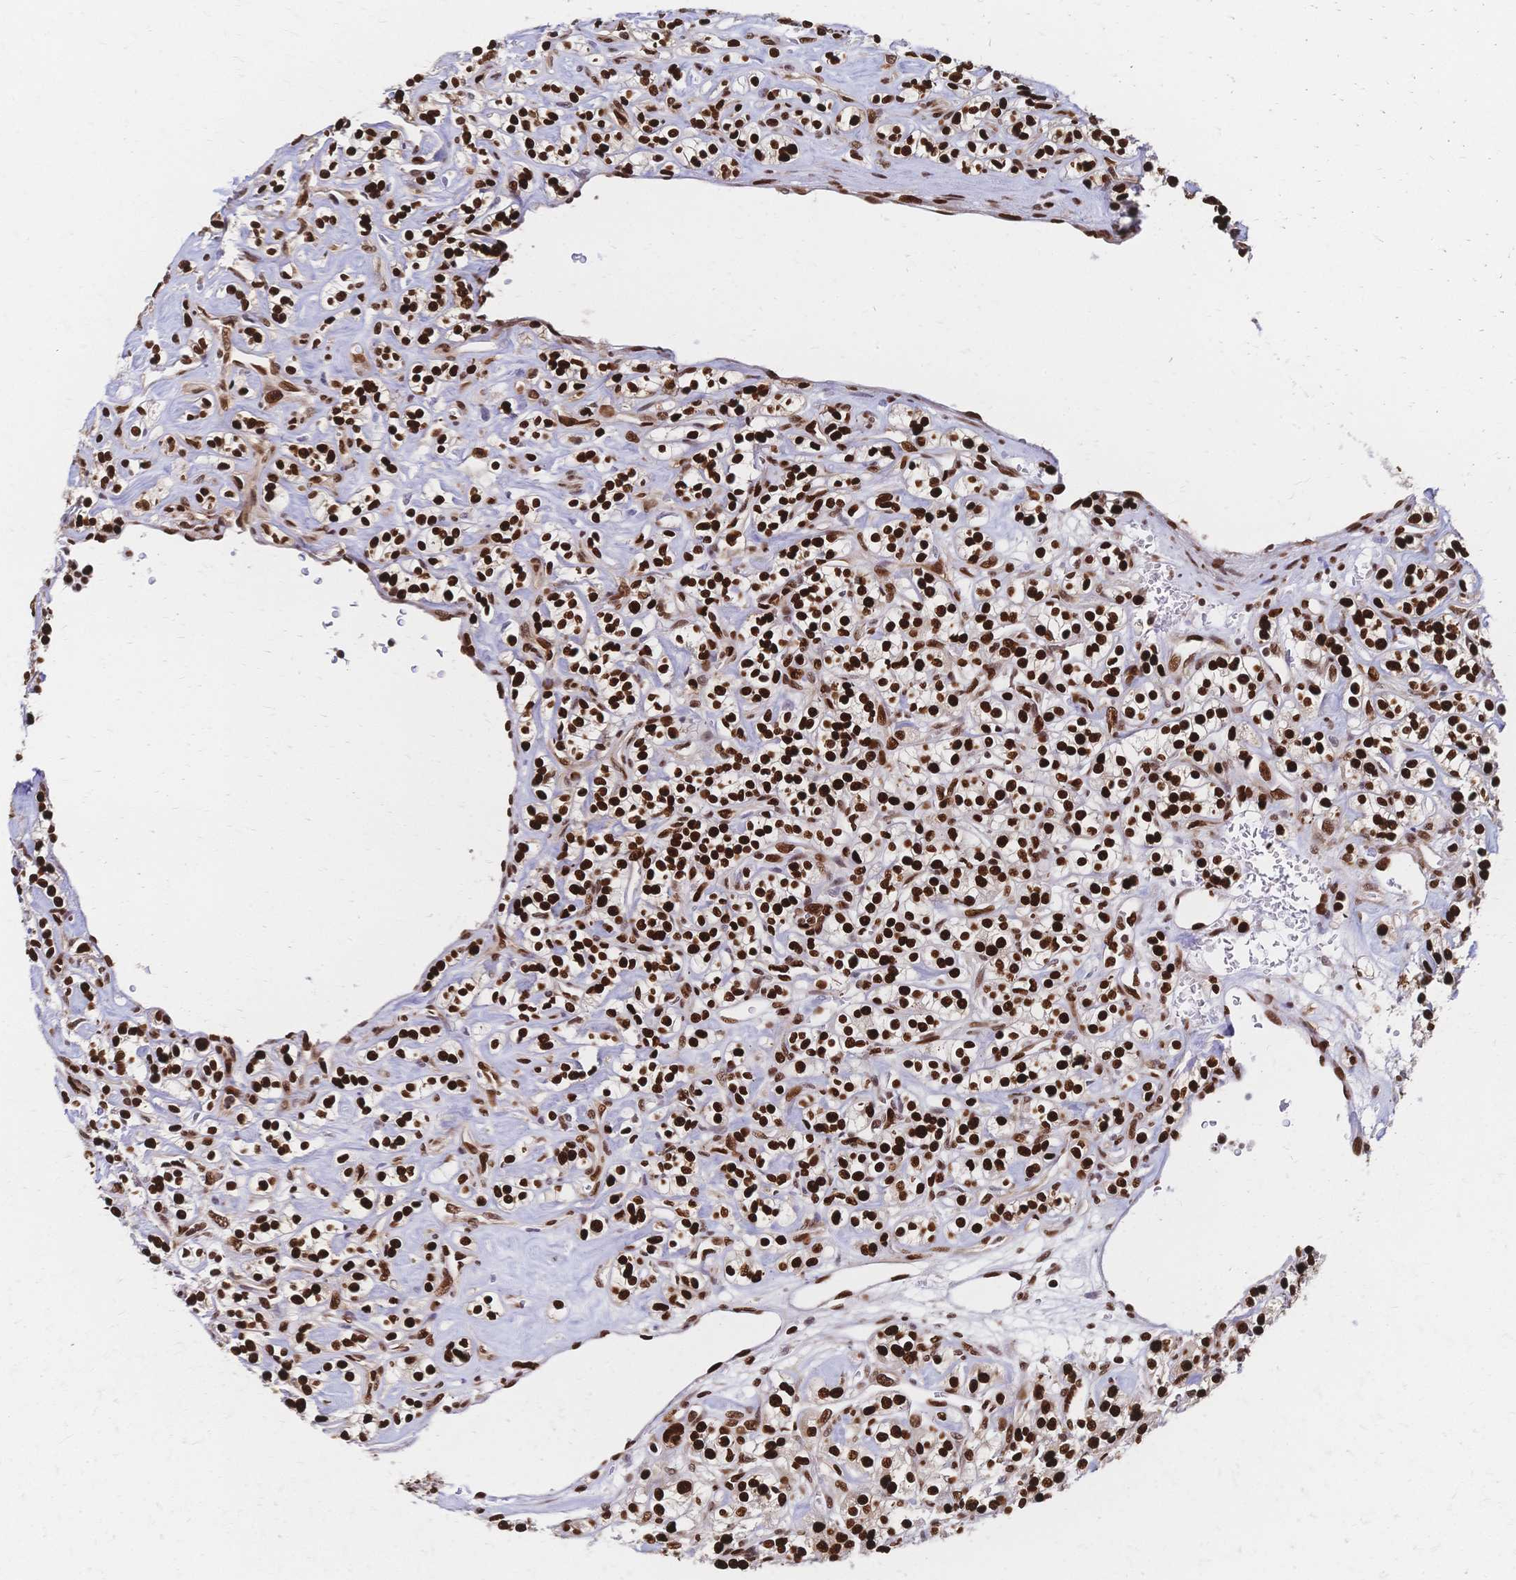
{"staining": {"intensity": "strong", "quantity": ">75%", "location": "nuclear"}, "tissue": "renal cancer", "cell_type": "Tumor cells", "image_type": "cancer", "snomed": [{"axis": "morphology", "description": "Adenocarcinoma, NOS"}, {"axis": "topography", "description": "Kidney"}], "caption": "Immunohistochemical staining of renal adenocarcinoma reveals strong nuclear protein staining in approximately >75% of tumor cells.", "gene": "HDGF", "patient": {"sex": "male", "age": 77}}